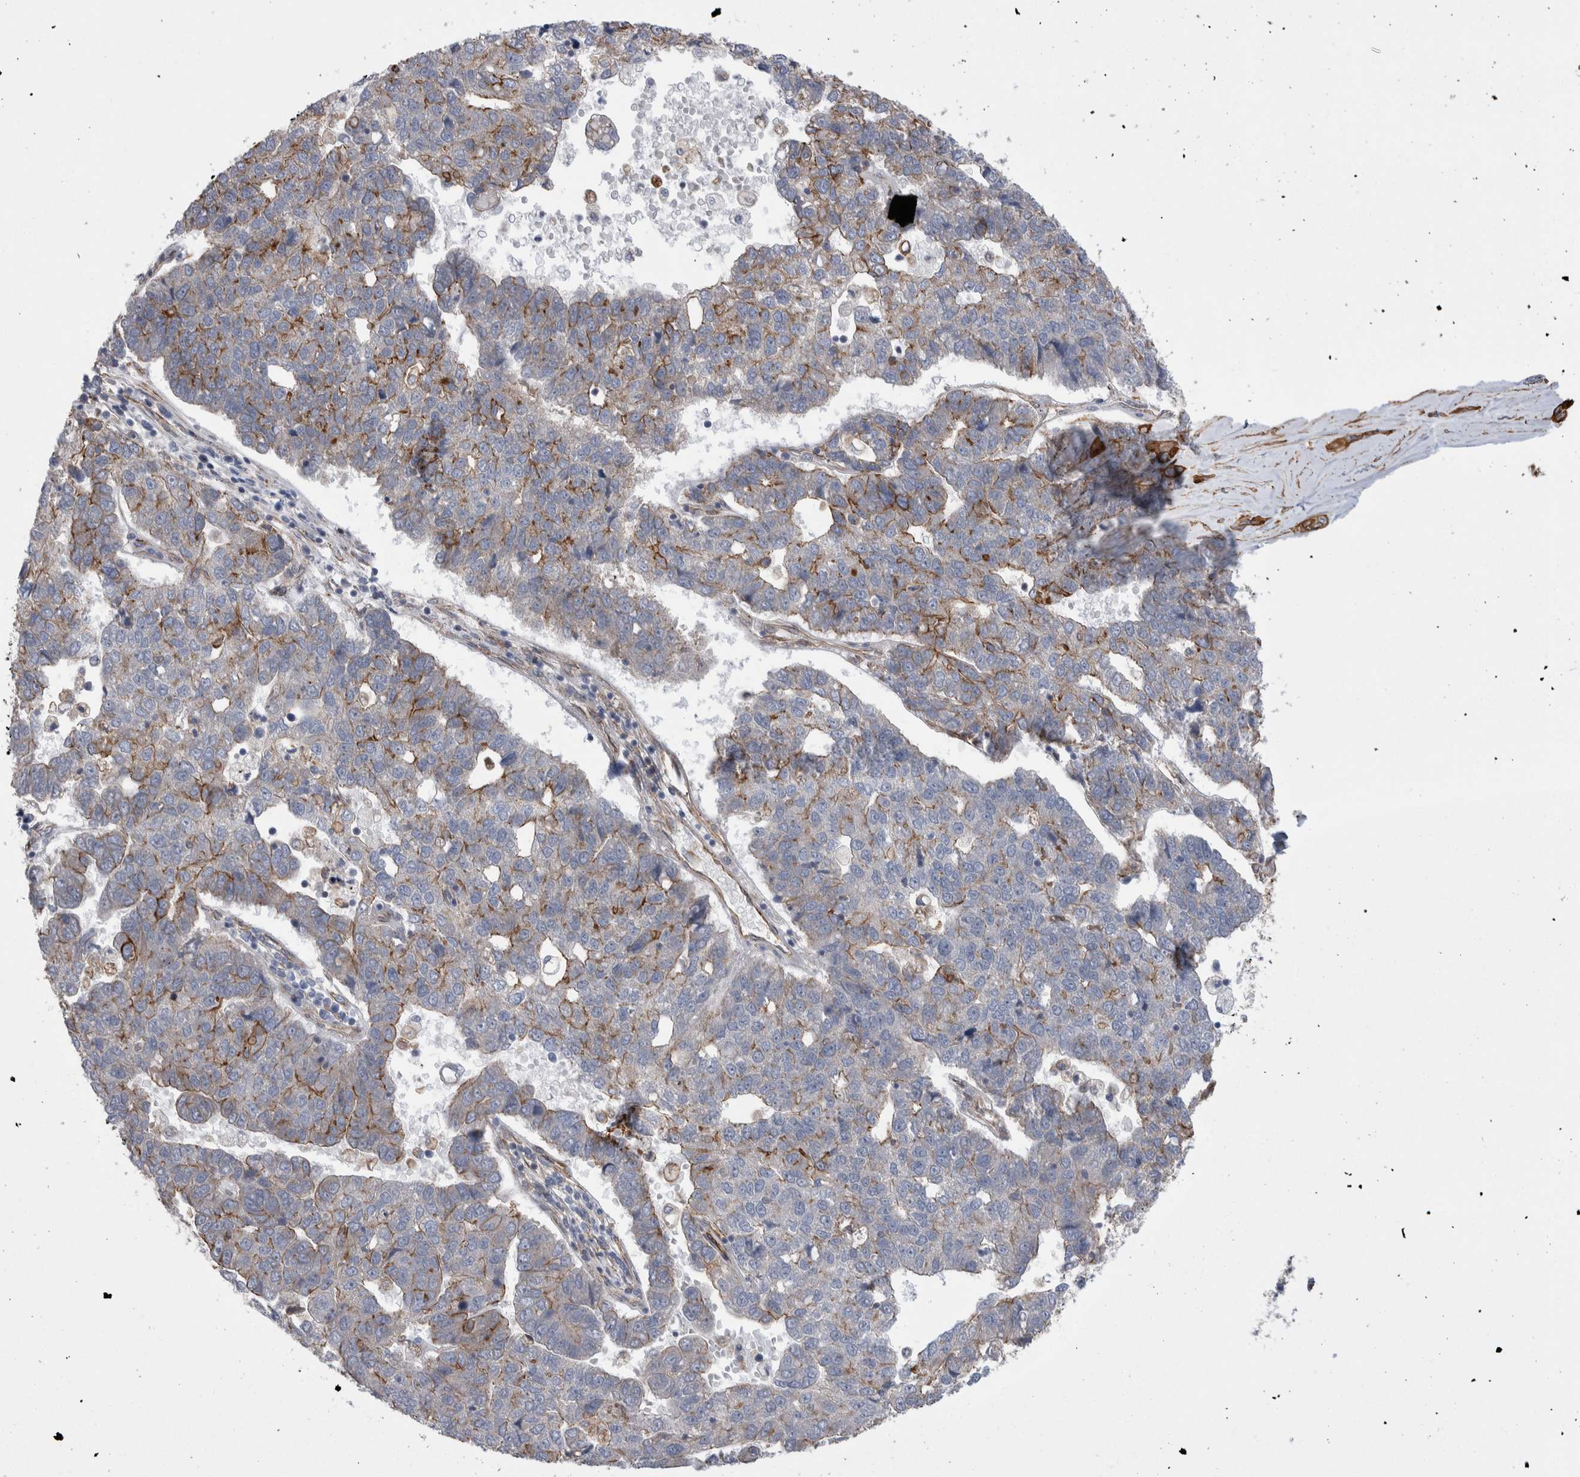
{"staining": {"intensity": "moderate", "quantity": "<25%", "location": "cytoplasmic/membranous"}, "tissue": "pancreatic cancer", "cell_type": "Tumor cells", "image_type": "cancer", "snomed": [{"axis": "morphology", "description": "Adenocarcinoma, NOS"}, {"axis": "topography", "description": "Pancreas"}], "caption": "Pancreatic adenocarcinoma was stained to show a protein in brown. There is low levels of moderate cytoplasmic/membranous staining in approximately <25% of tumor cells.", "gene": "KIF12", "patient": {"sex": "female", "age": 61}}